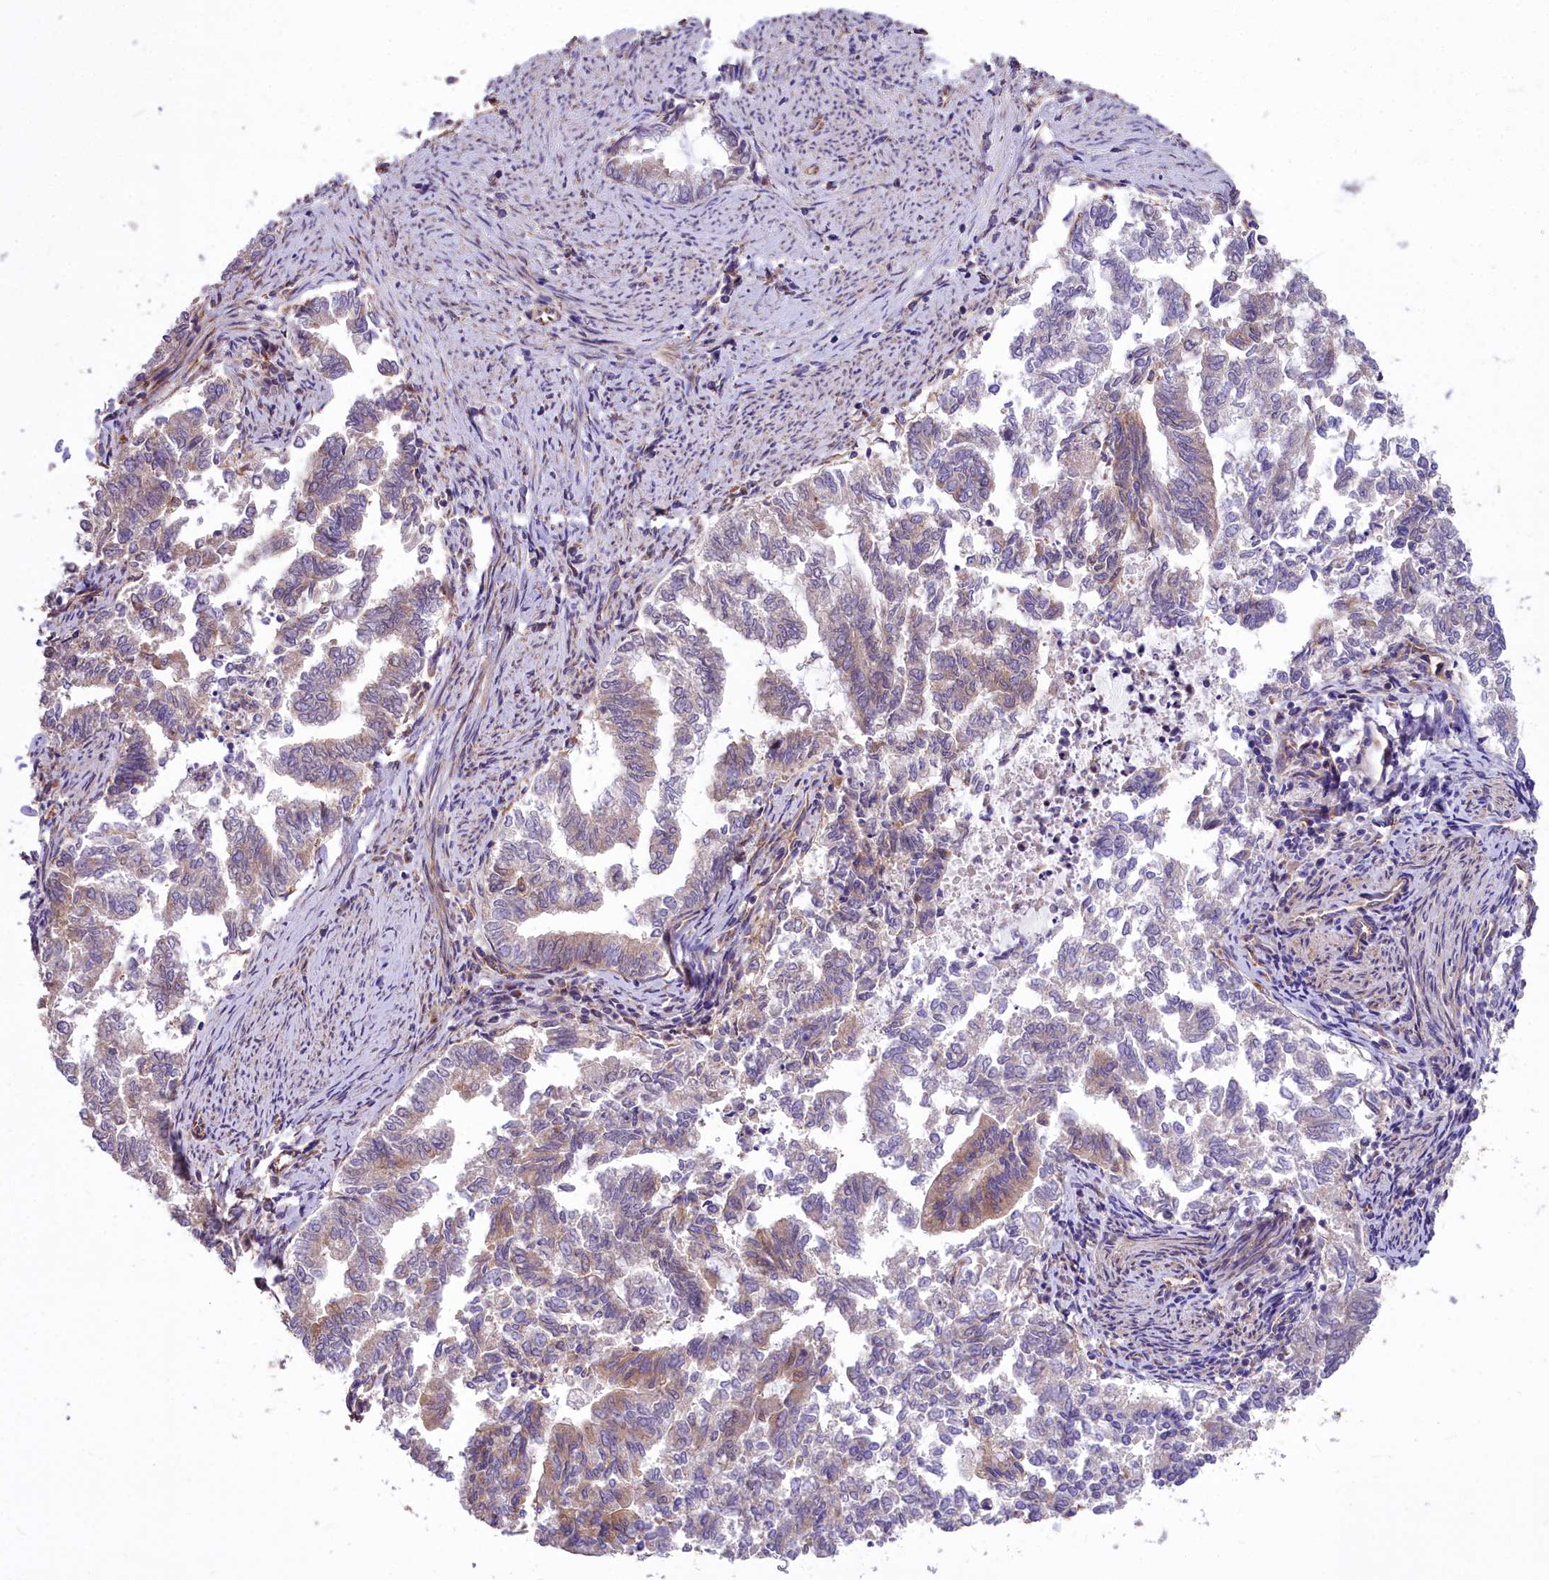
{"staining": {"intensity": "weak", "quantity": "<25%", "location": "cytoplasmic/membranous"}, "tissue": "endometrial cancer", "cell_type": "Tumor cells", "image_type": "cancer", "snomed": [{"axis": "morphology", "description": "Adenocarcinoma, NOS"}, {"axis": "topography", "description": "Endometrium"}], "caption": "A high-resolution image shows immunohistochemistry (IHC) staining of endometrial cancer (adenocarcinoma), which shows no significant staining in tumor cells.", "gene": "DCTN3", "patient": {"sex": "female", "age": 79}}